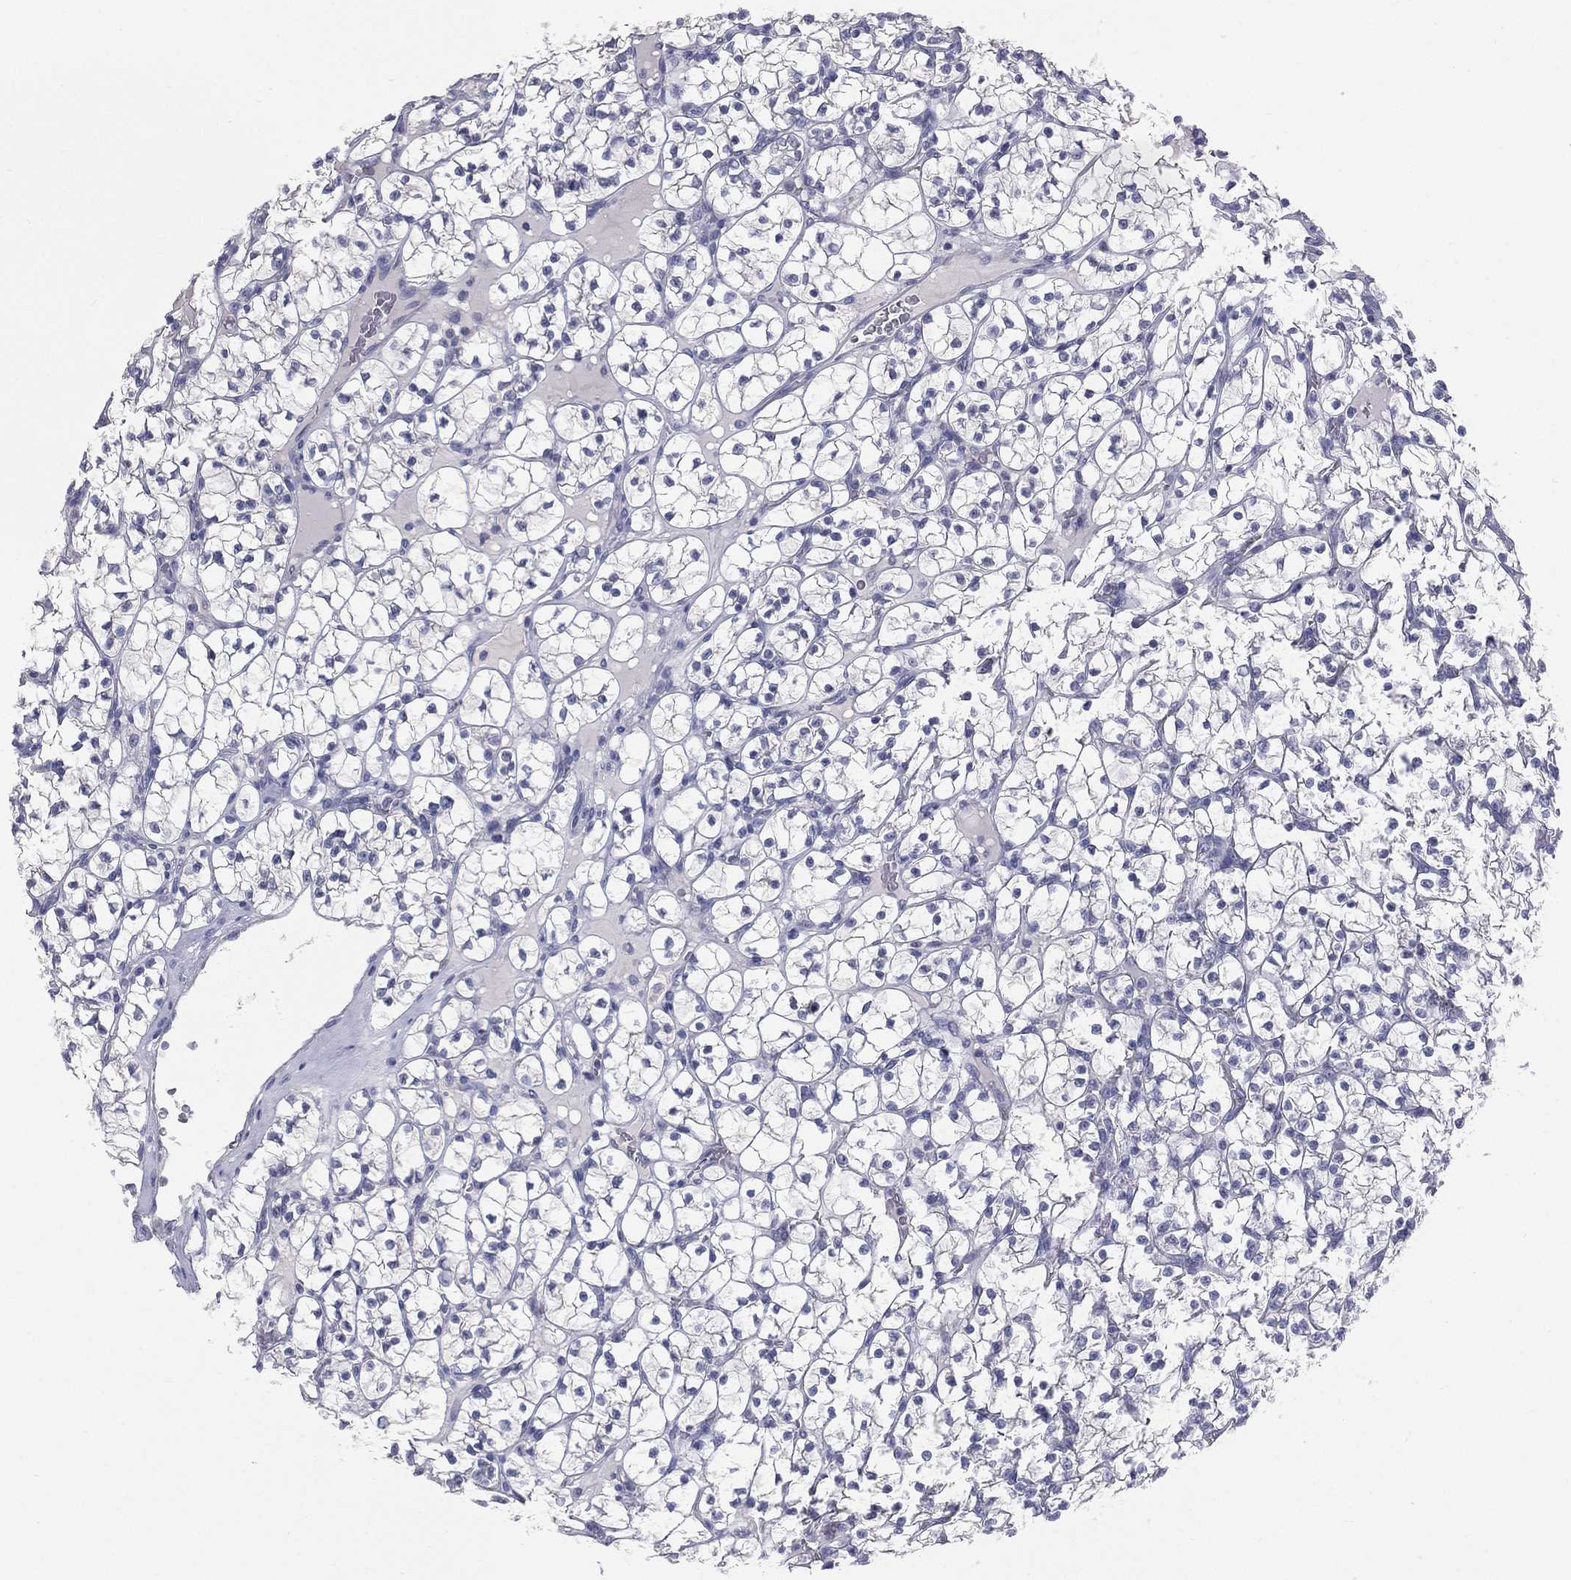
{"staining": {"intensity": "negative", "quantity": "none", "location": "none"}, "tissue": "renal cancer", "cell_type": "Tumor cells", "image_type": "cancer", "snomed": [{"axis": "morphology", "description": "Adenocarcinoma, NOS"}, {"axis": "topography", "description": "Kidney"}], "caption": "Adenocarcinoma (renal) stained for a protein using immunohistochemistry displays no expression tumor cells.", "gene": "STK31", "patient": {"sex": "female", "age": 89}}